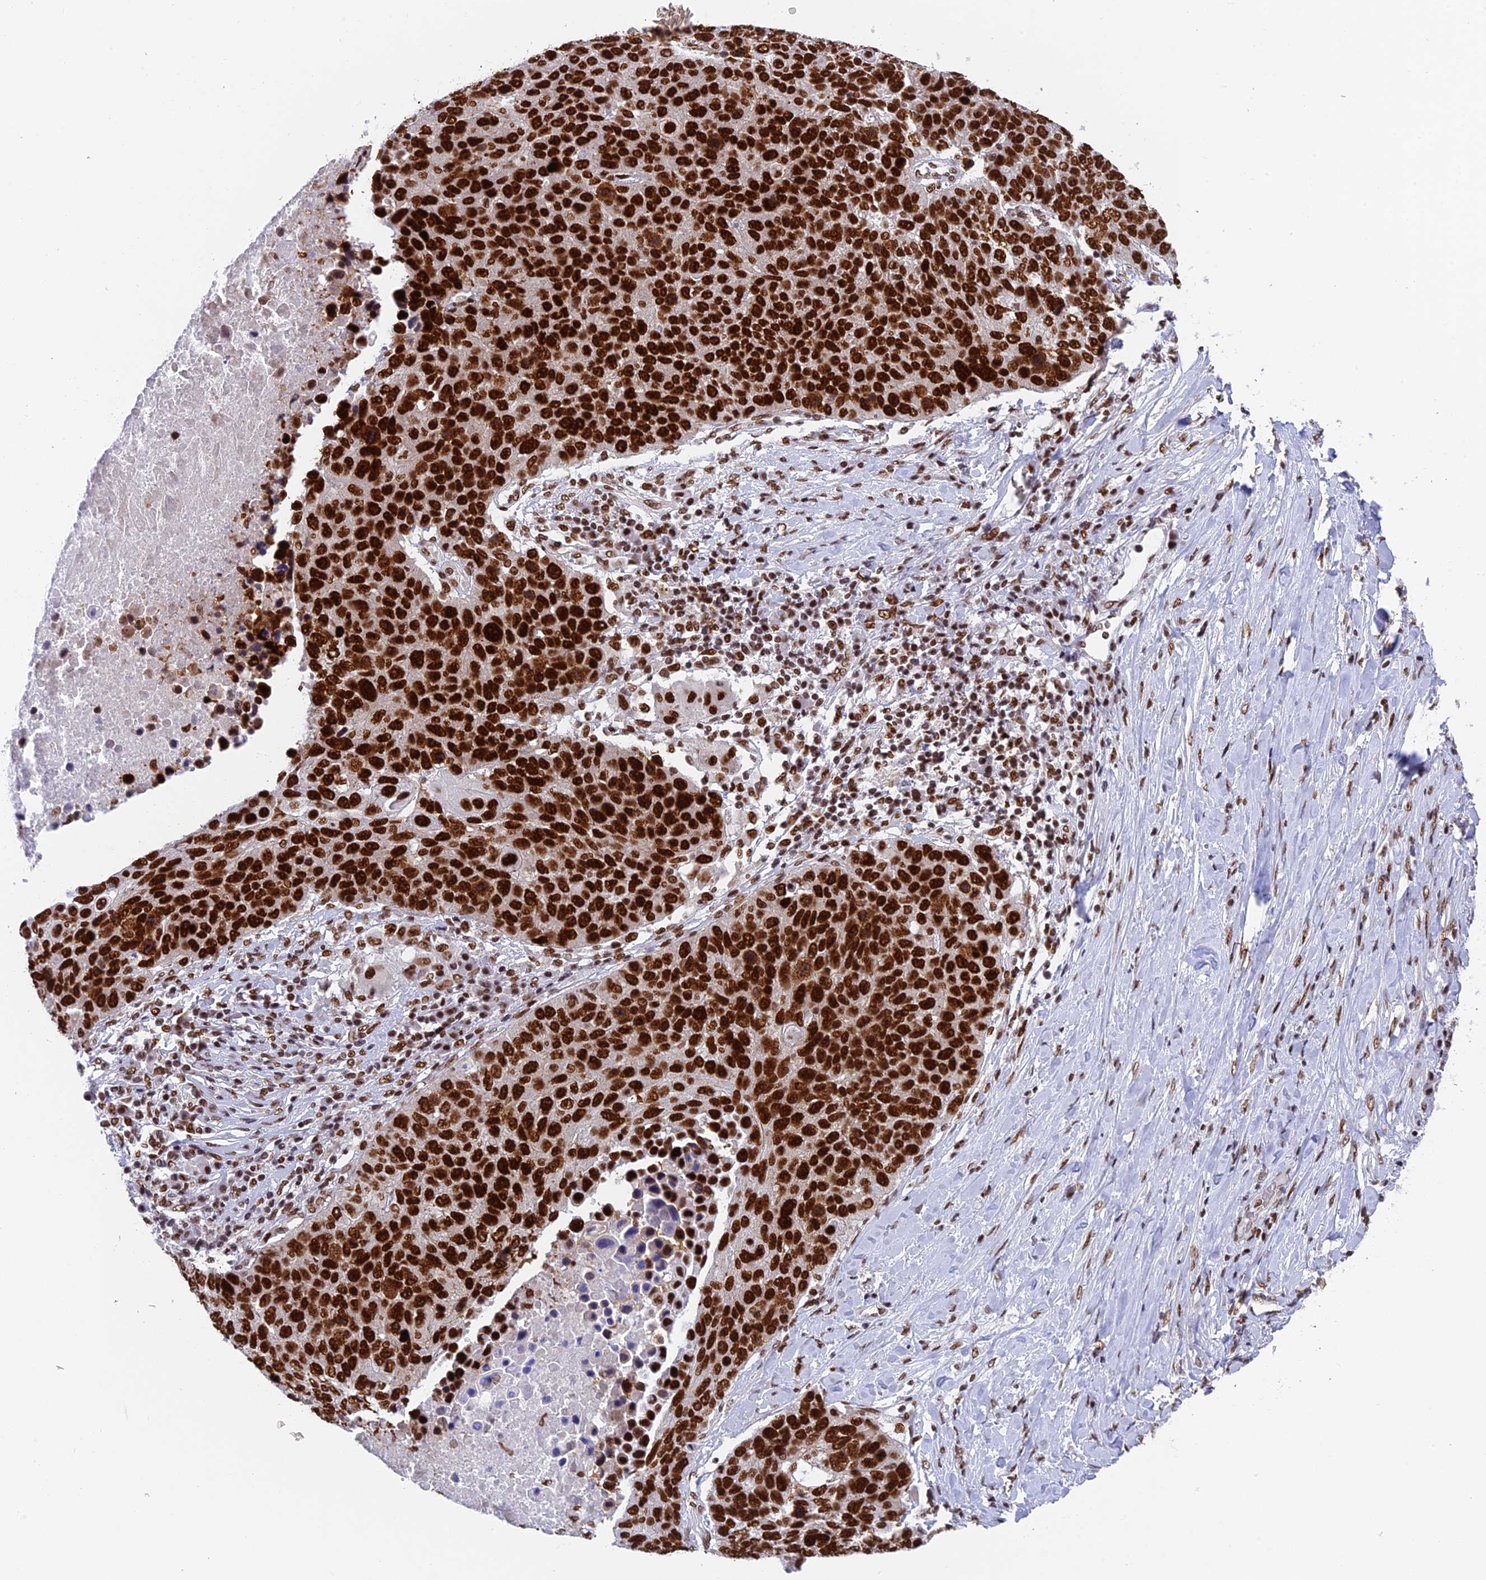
{"staining": {"intensity": "strong", "quantity": ">75%", "location": "nuclear"}, "tissue": "lung cancer", "cell_type": "Tumor cells", "image_type": "cancer", "snomed": [{"axis": "morphology", "description": "Normal tissue, NOS"}, {"axis": "morphology", "description": "Squamous cell carcinoma, NOS"}, {"axis": "topography", "description": "Lymph node"}, {"axis": "topography", "description": "Lung"}], "caption": "Brown immunohistochemical staining in lung cancer (squamous cell carcinoma) reveals strong nuclear staining in about >75% of tumor cells. The protein of interest is shown in brown color, while the nuclei are stained blue.", "gene": "EEF1AKMT3", "patient": {"sex": "male", "age": 66}}